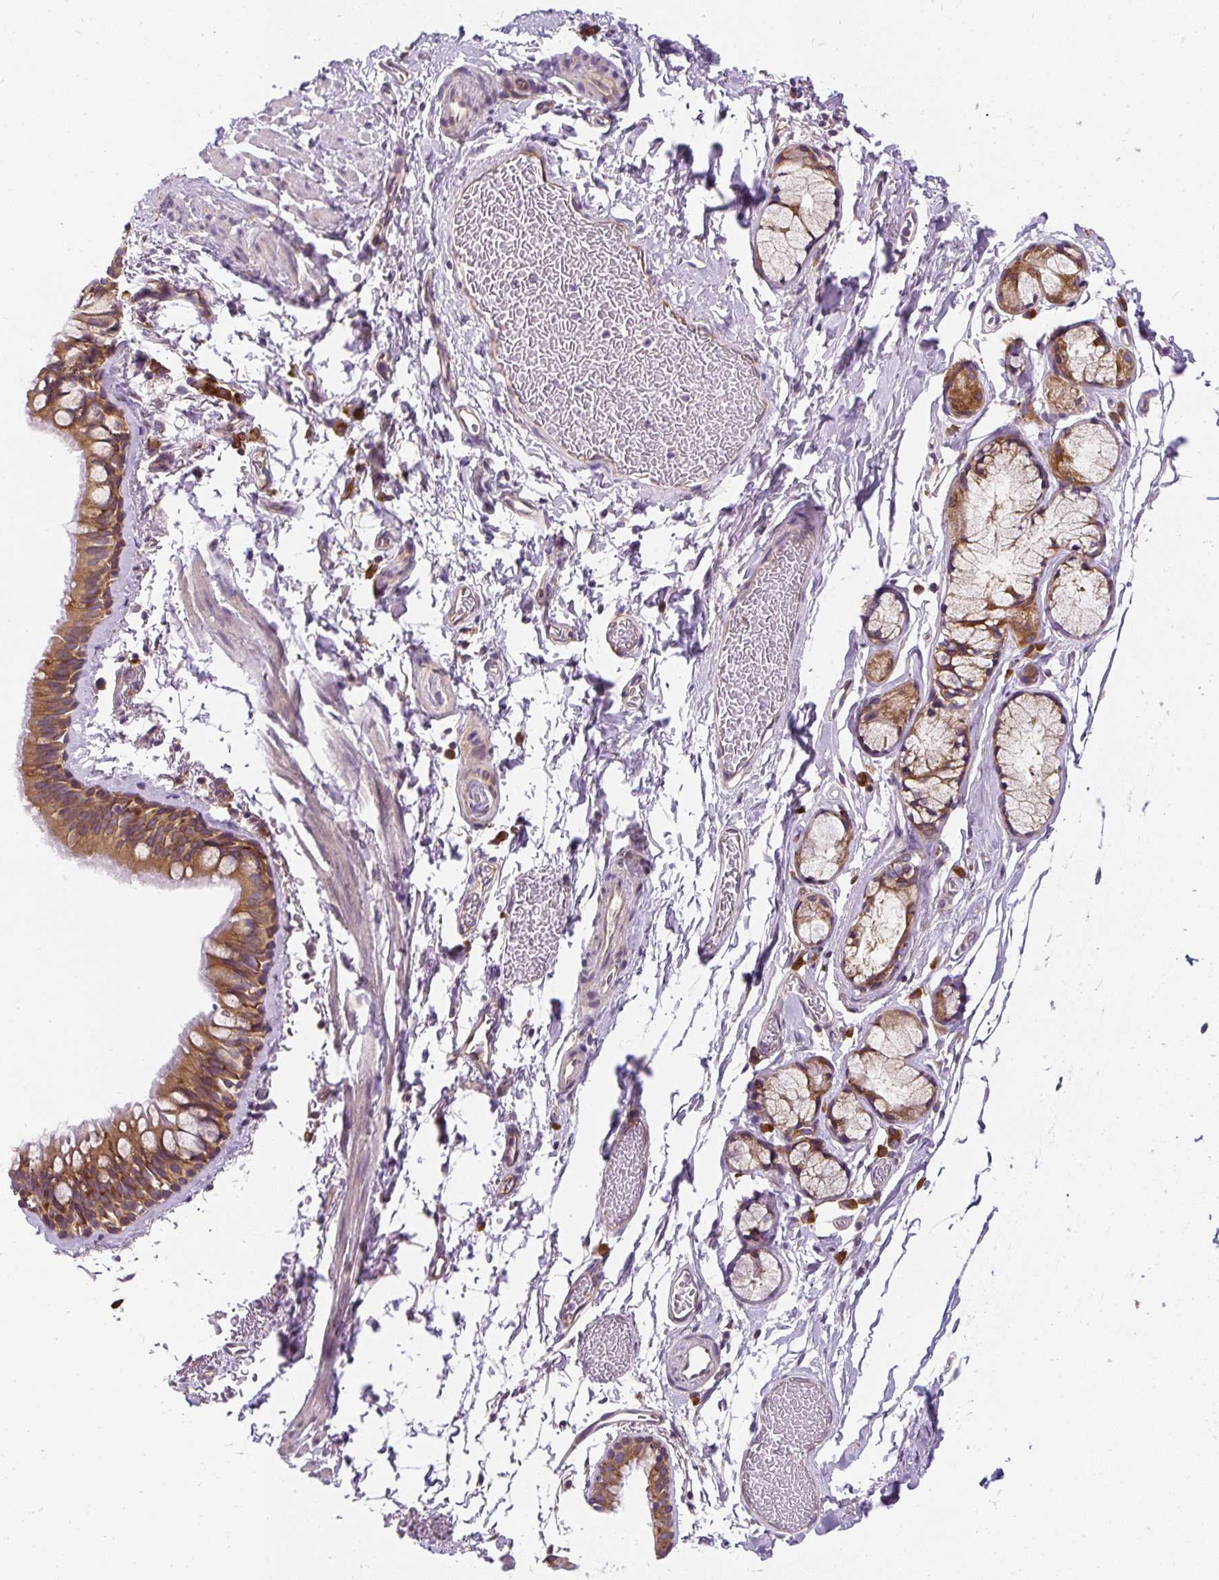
{"staining": {"intensity": "moderate", "quantity": ">75%", "location": "cytoplasmic/membranous"}, "tissue": "bronchus", "cell_type": "Respiratory epithelial cells", "image_type": "normal", "snomed": [{"axis": "morphology", "description": "Normal tissue, NOS"}, {"axis": "topography", "description": "Bronchus"}], "caption": "This photomicrograph shows IHC staining of unremarkable human bronchus, with medium moderate cytoplasmic/membranous expression in approximately >75% of respiratory epithelial cells.", "gene": "CYP20A1", "patient": {"sex": "male", "age": 67}}